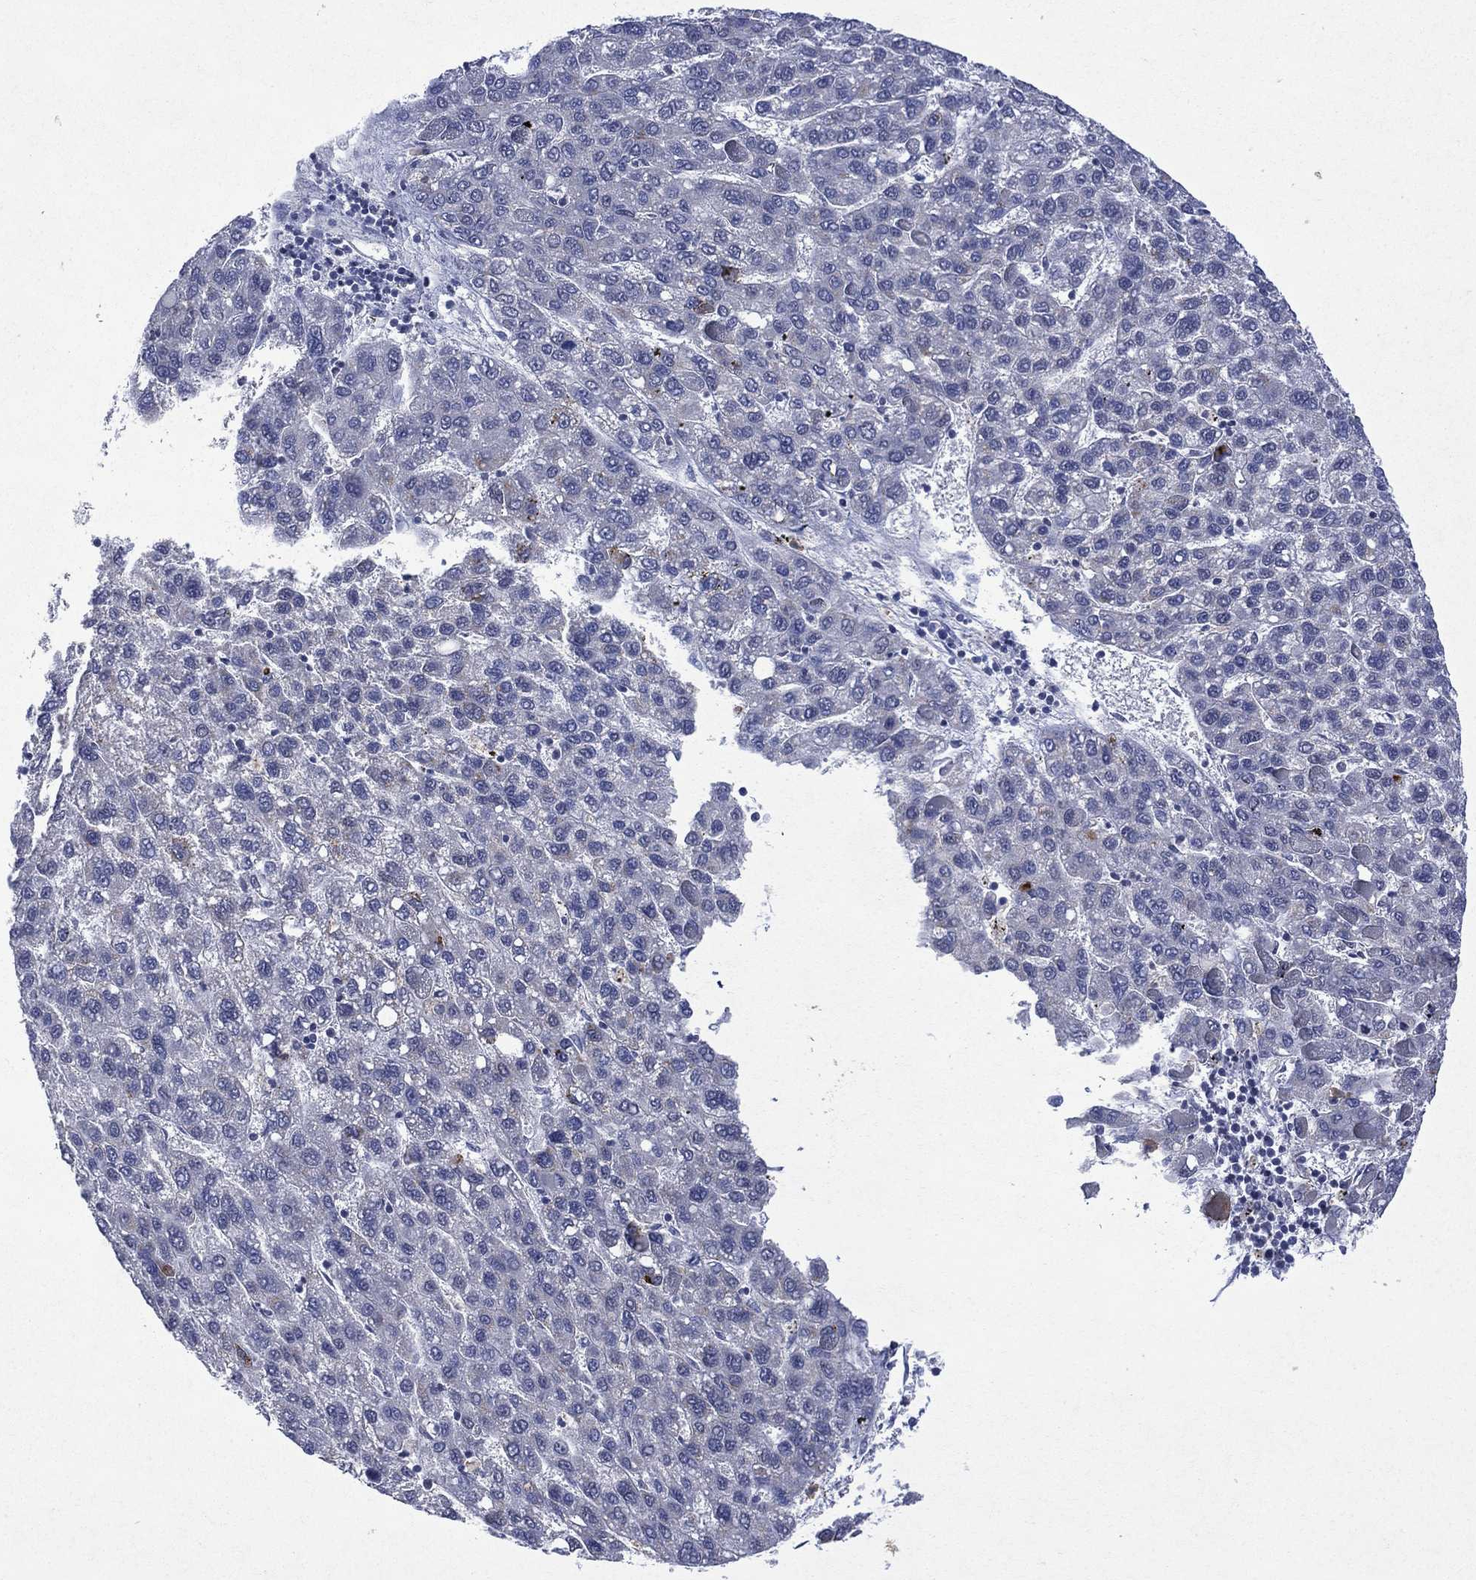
{"staining": {"intensity": "negative", "quantity": "none", "location": "none"}, "tissue": "liver cancer", "cell_type": "Tumor cells", "image_type": "cancer", "snomed": [{"axis": "morphology", "description": "Carcinoma, Hepatocellular, NOS"}, {"axis": "topography", "description": "Liver"}], "caption": "Human liver hepatocellular carcinoma stained for a protein using IHC displays no positivity in tumor cells.", "gene": "ASB10", "patient": {"sex": "female", "age": 82}}